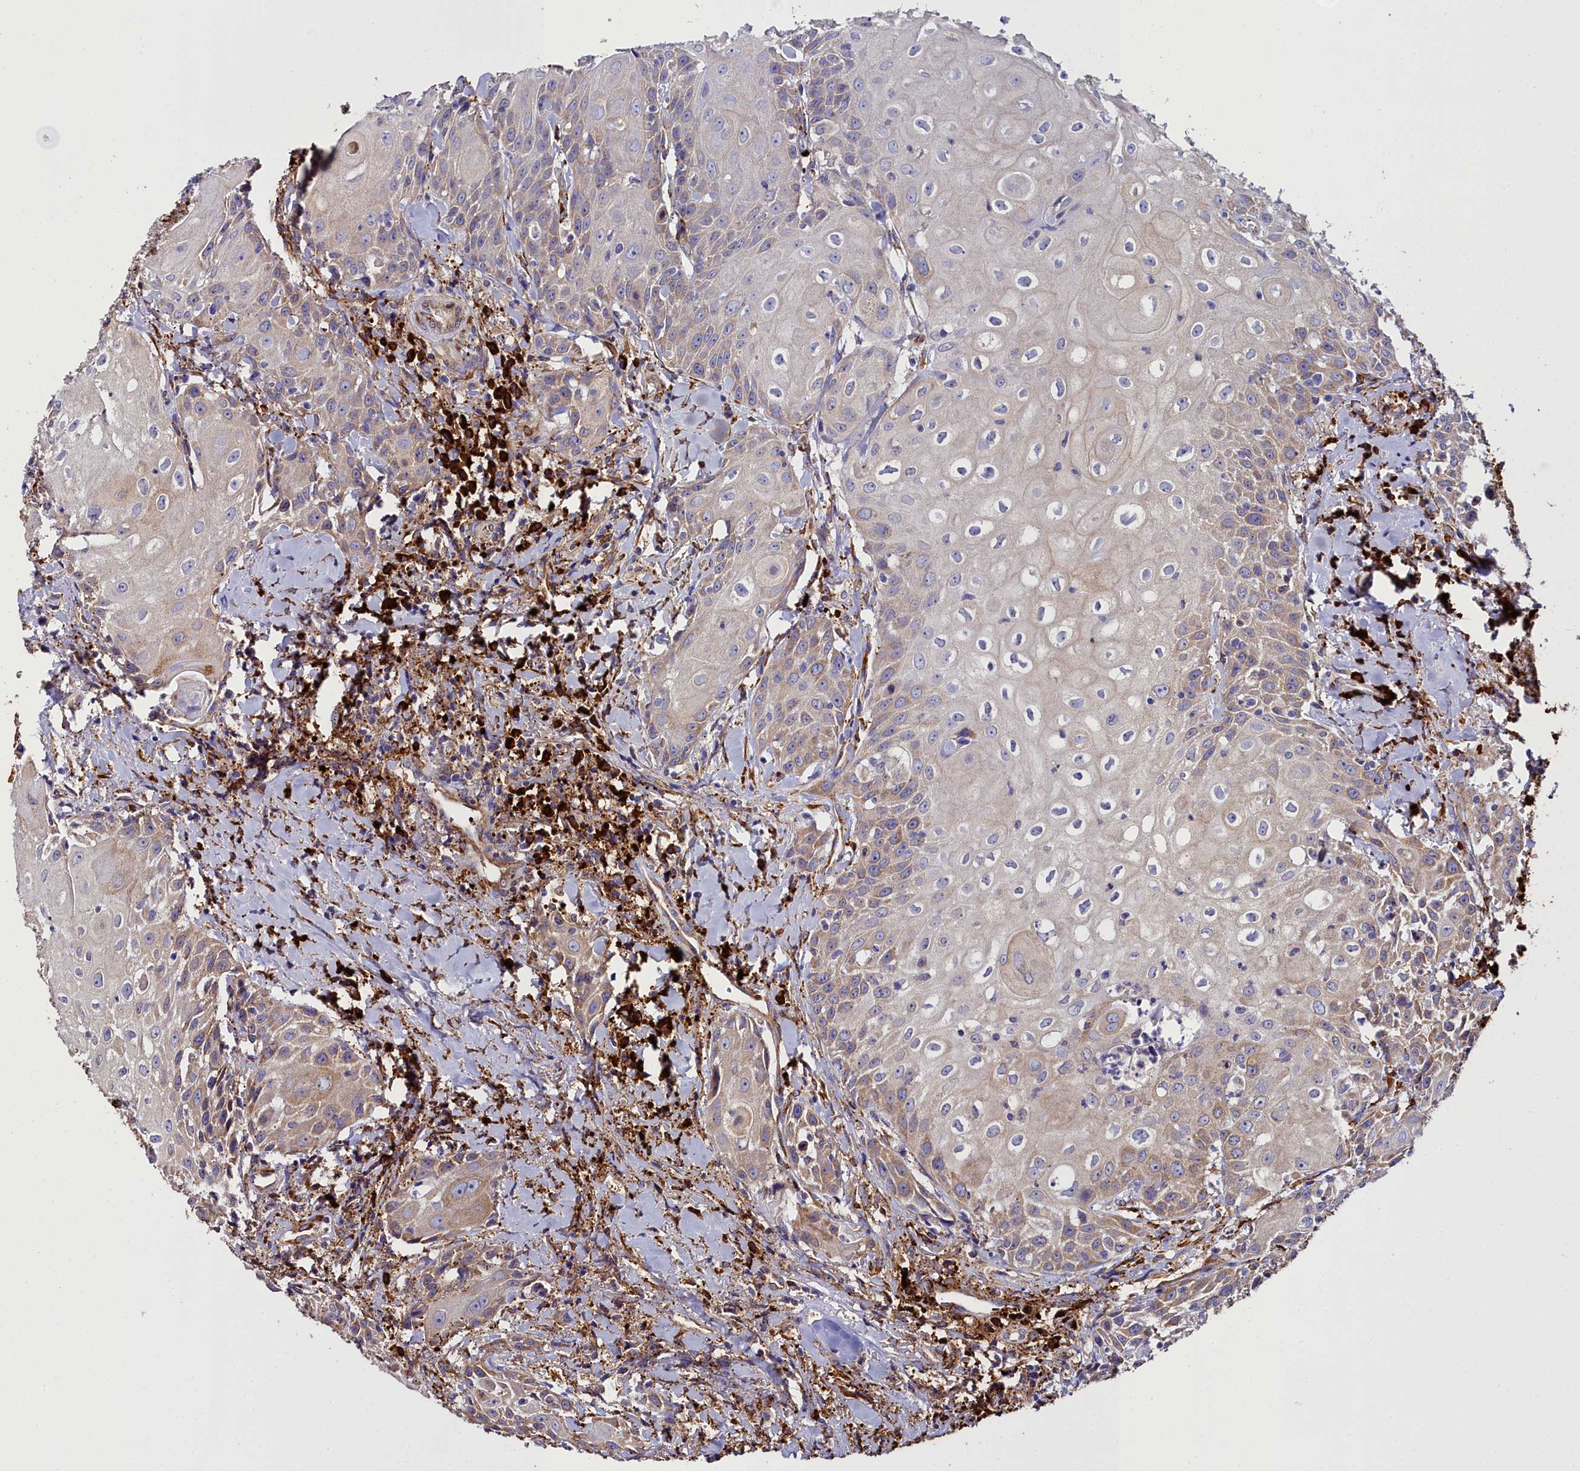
{"staining": {"intensity": "weak", "quantity": "25%-75%", "location": "cytoplasmic/membranous"}, "tissue": "head and neck cancer", "cell_type": "Tumor cells", "image_type": "cancer", "snomed": [{"axis": "morphology", "description": "Squamous cell carcinoma, NOS"}, {"axis": "topography", "description": "Oral tissue"}, {"axis": "topography", "description": "Head-Neck"}], "caption": "A low amount of weak cytoplasmic/membranous staining is identified in approximately 25%-75% of tumor cells in squamous cell carcinoma (head and neck) tissue.", "gene": "TXNDC5", "patient": {"sex": "female", "age": 82}}